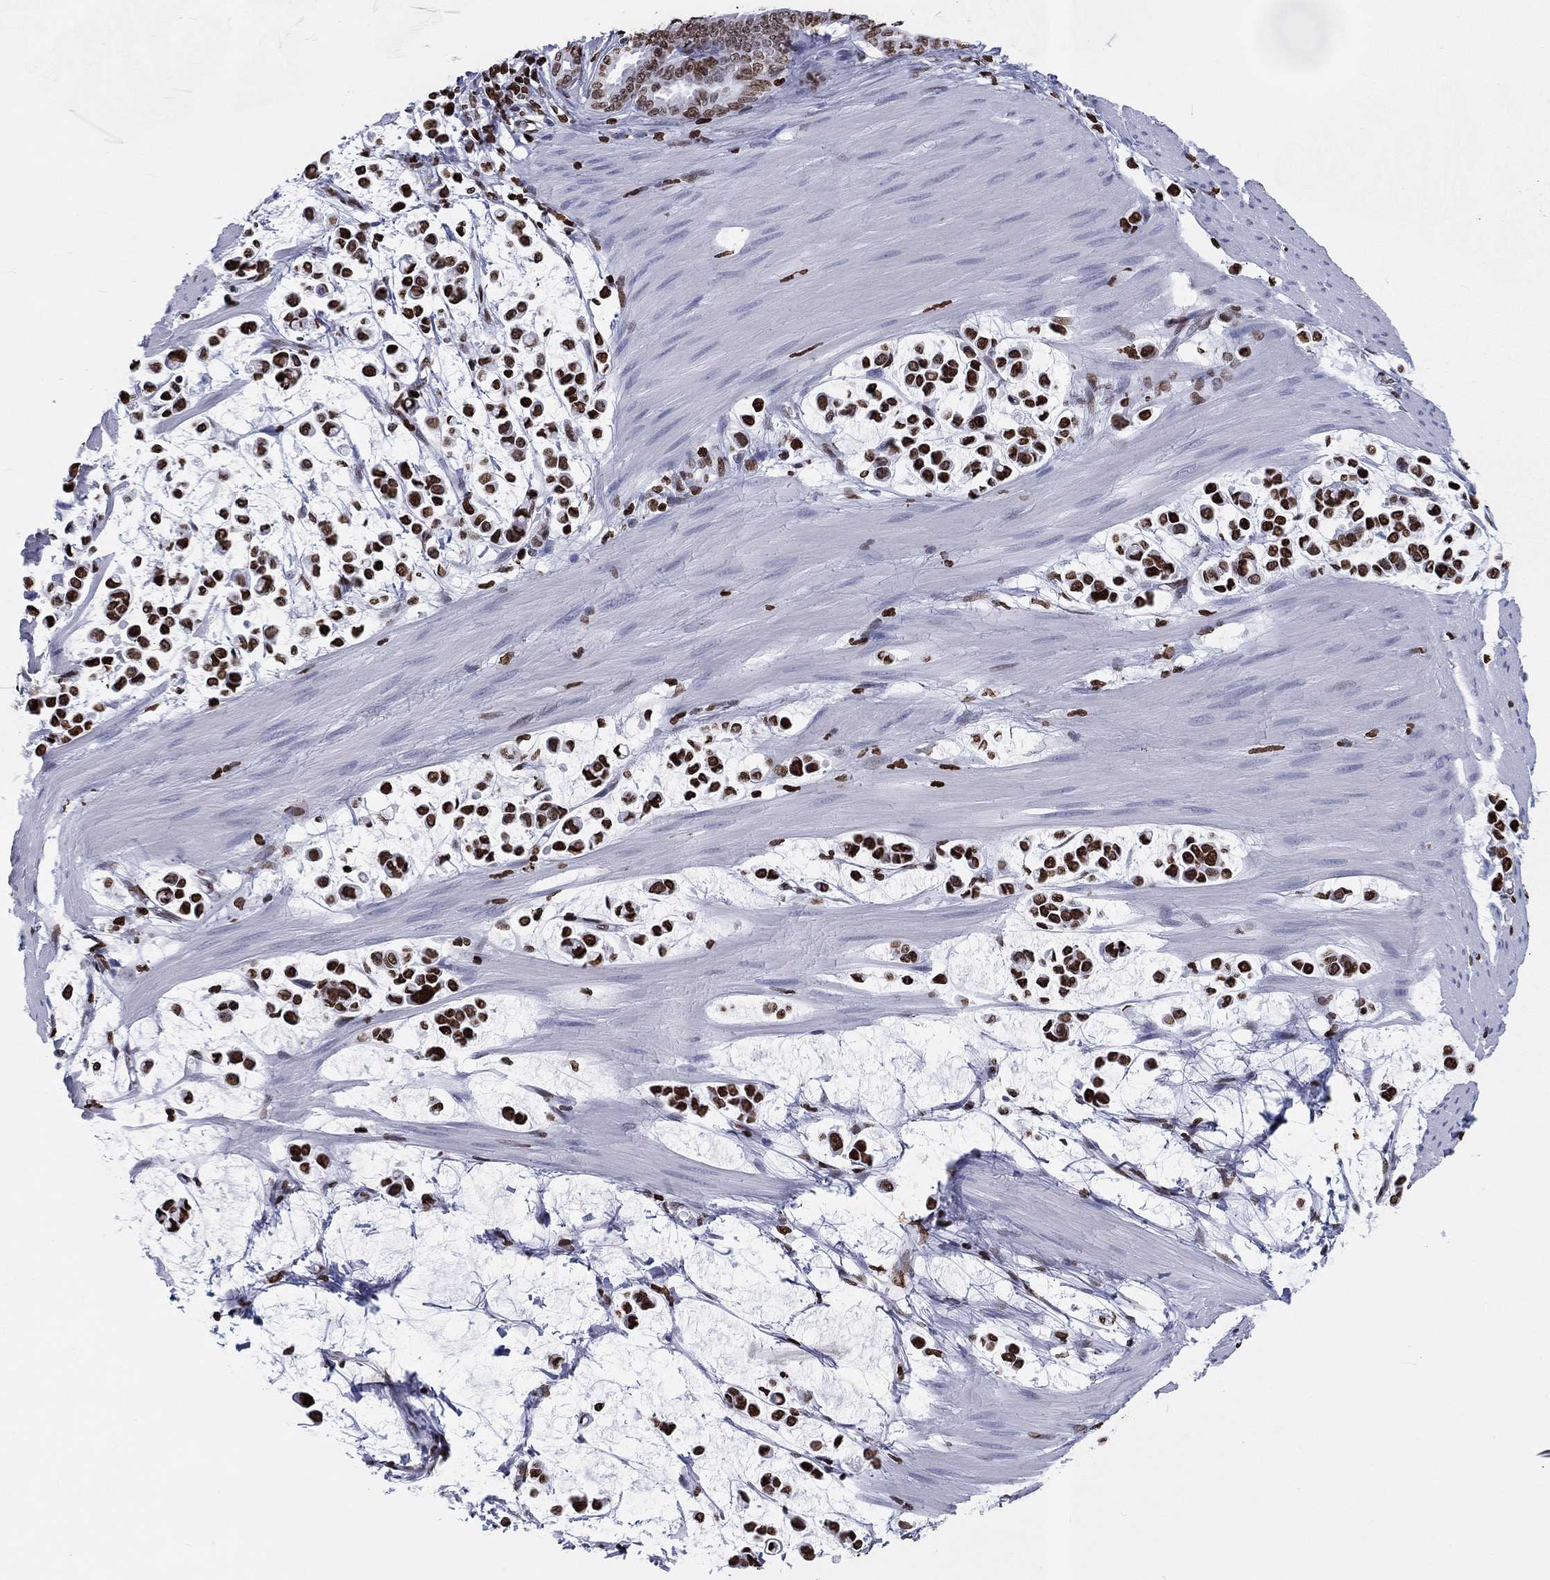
{"staining": {"intensity": "strong", "quantity": ">75%", "location": "nuclear"}, "tissue": "stomach cancer", "cell_type": "Tumor cells", "image_type": "cancer", "snomed": [{"axis": "morphology", "description": "Adenocarcinoma, NOS"}, {"axis": "topography", "description": "Stomach"}], "caption": "Brown immunohistochemical staining in human stomach adenocarcinoma displays strong nuclear staining in approximately >75% of tumor cells. The staining is performed using DAB brown chromogen to label protein expression. The nuclei are counter-stained blue using hematoxylin.", "gene": "H1-5", "patient": {"sex": "male", "age": 82}}